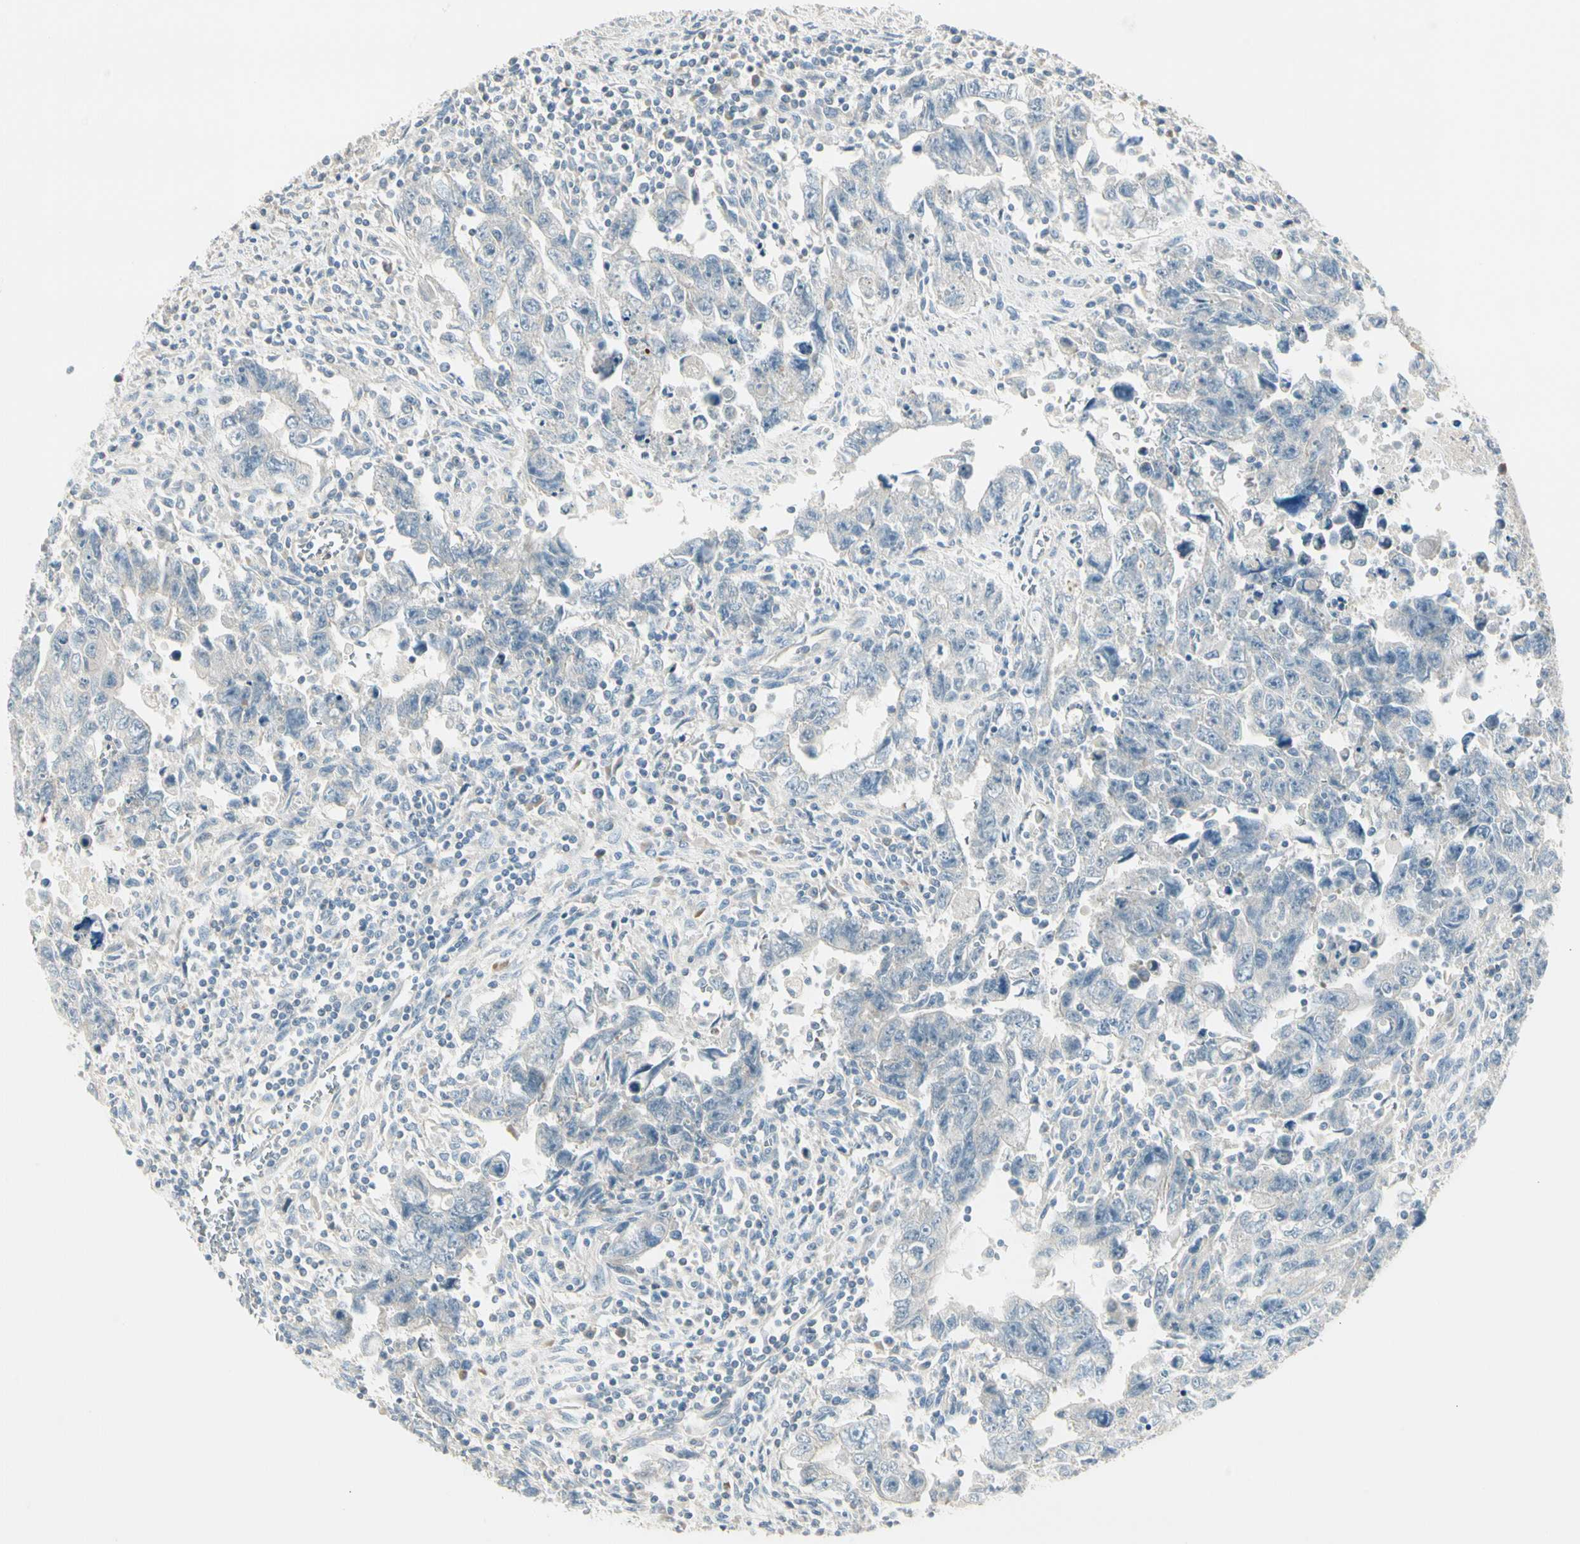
{"staining": {"intensity": "negative", "quantity": "none", "location": "none"}, "tissue": "testis cancer", "cell_type": "Tumor cells", "image_type": "cancer", "snomed": [{"axis": "morphology", "description": "Carcinoma, Embryonal, NOS"}, {"axis": "topography", "description": "Testis"}], "caption": "There is no significant positivity in tumor cells of testis cancer (embryonal carcinoma).", "gene": "ADGRA3", "patient": {"sex": "male", "age": 28}}